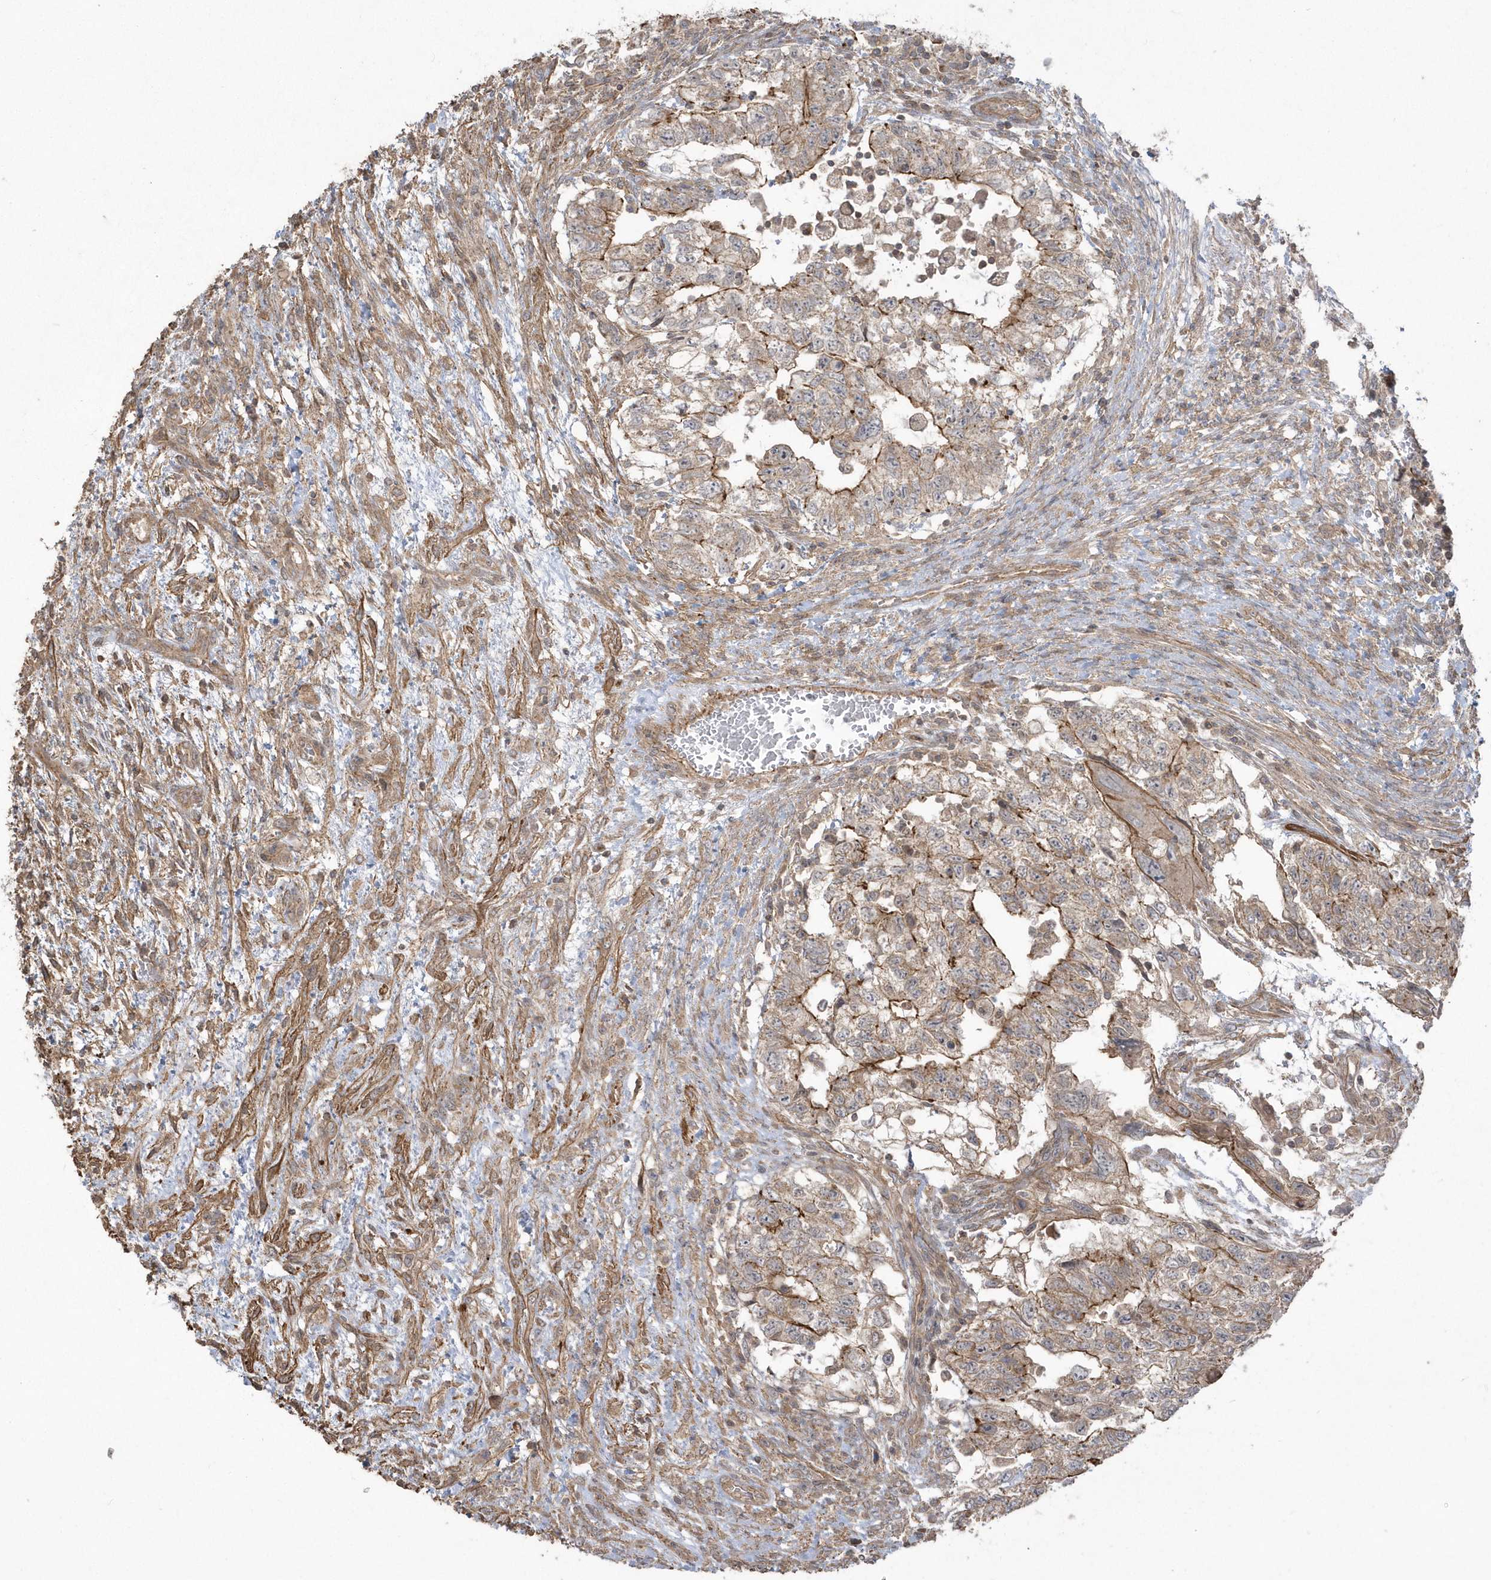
{"staining": {"intensity": "moderate", "quantity": ">75%", "location": "cytoplasmic/membranous"}, "tissue": "testis cancer", "cell_type": "Tumor cells", "image_type": "cancer", "snomed": [{"axis": "morphology", "description": "Carcinoma, Embryonal, NOS"}, {"axis": "topography", "description": "Testis"}], "caption": "Human testis embryonal carcinoma stained for a protein (brown) reveals moderate cytoplasmic/membranous positive positivity in about >75% of tumor cells.", "gene": "ARMC8", "patient": {"sex": "male", "age": 36}}